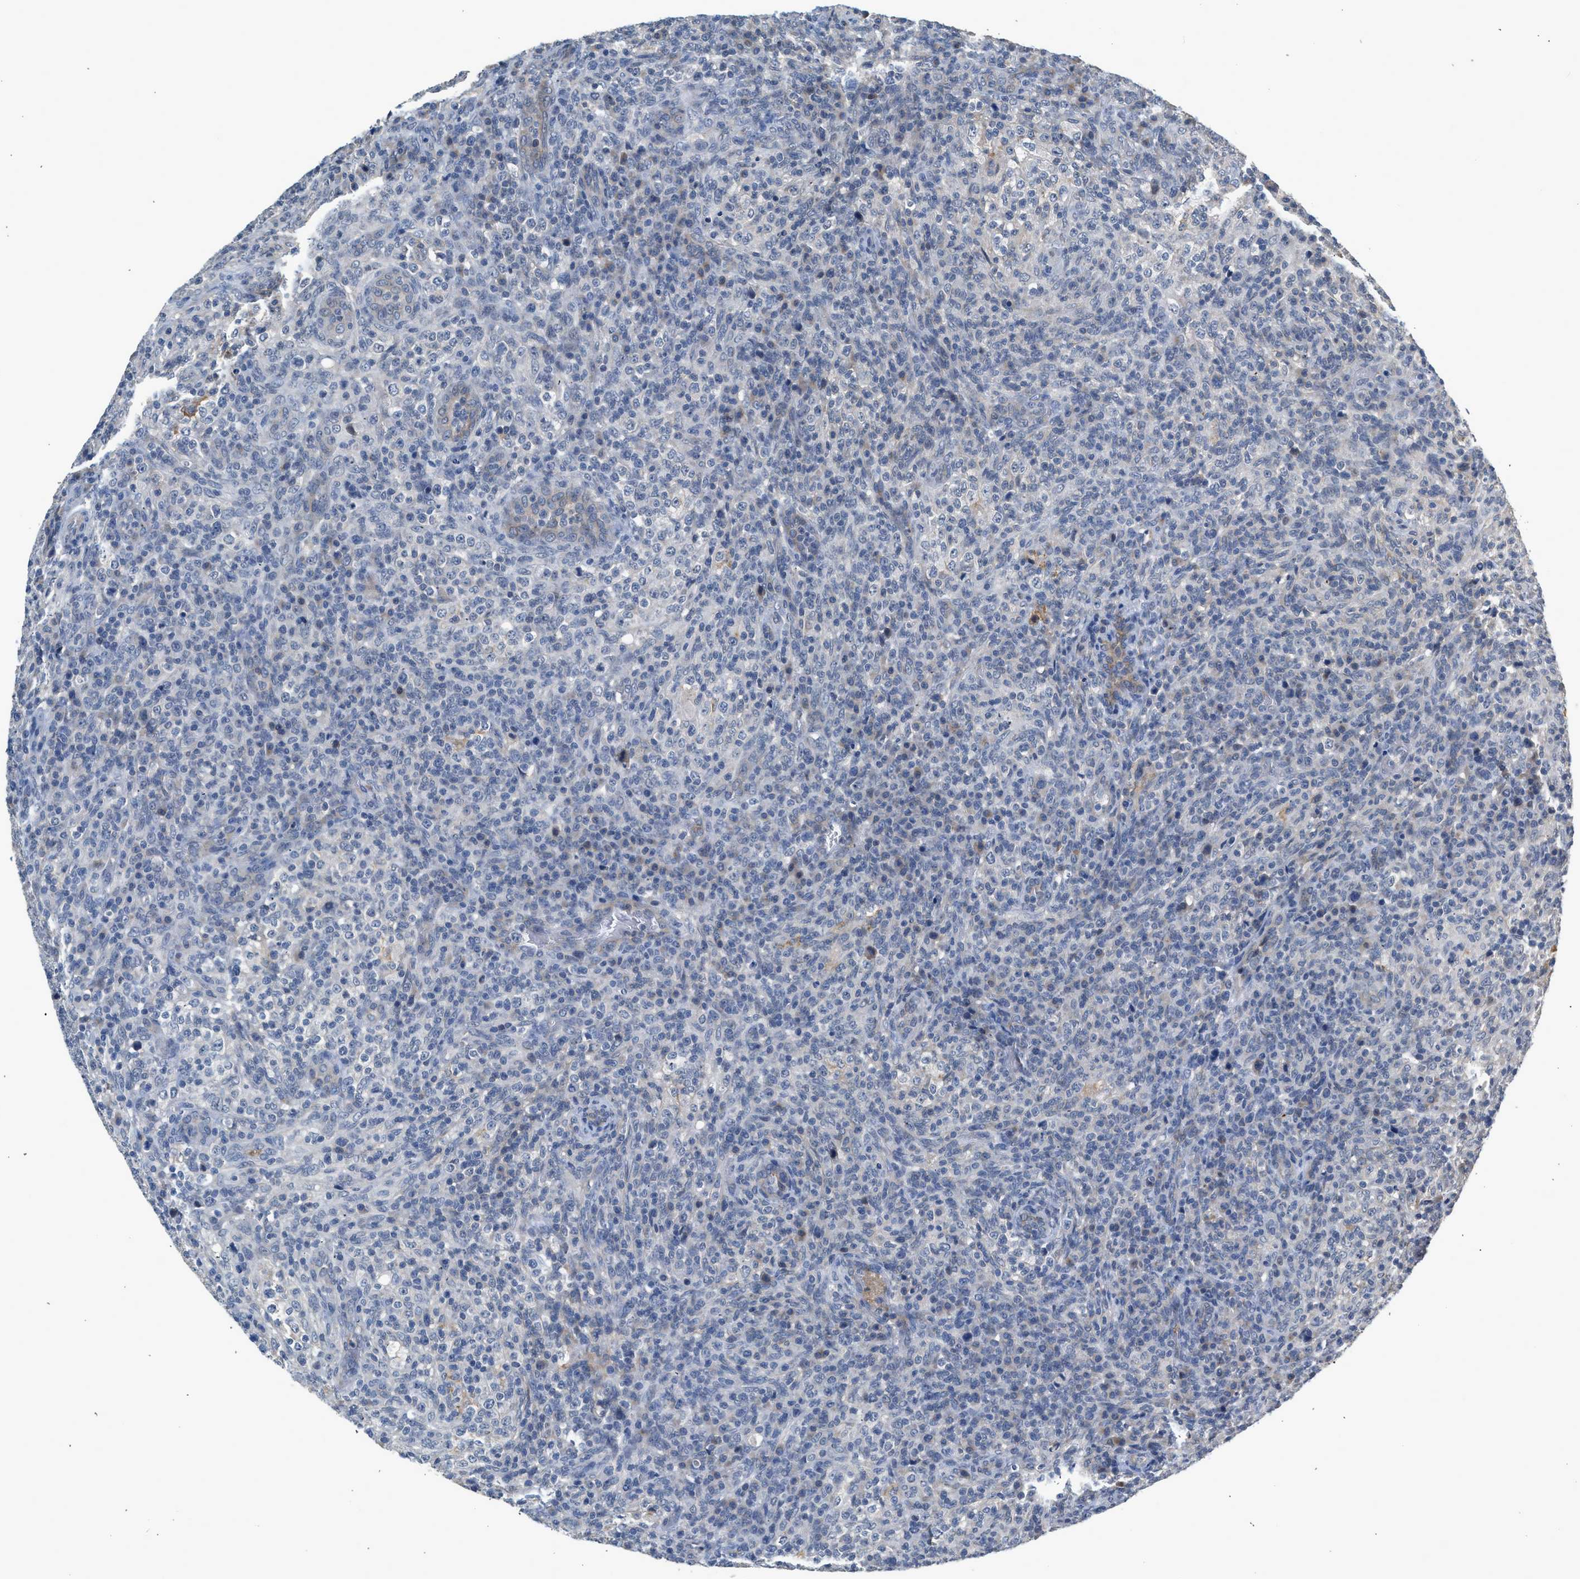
{"staining": {"intensity": "negative", "quantity": "none", "location": "none"}, "tissue": "lymphoma", "cell_type": "Tumor cells", "image_type": "cancer", "snomed": [{"axis": "morphology", "description": "Malignant lymphoma, non-Hodgkin's type, High grade"}, {"axis": "topography", "description": "Lymph node"}], "caption": "This histopathology image is of malignant lymphoma, non-Hodgkin's type (high-grade) stained with immunohistochemistry to label a protein in brown with the nuclei are counter-stained blue. There is no expression in tumor cells.", "gene": "CSF3R", "patient": {"sex": "female", "age": 76}}